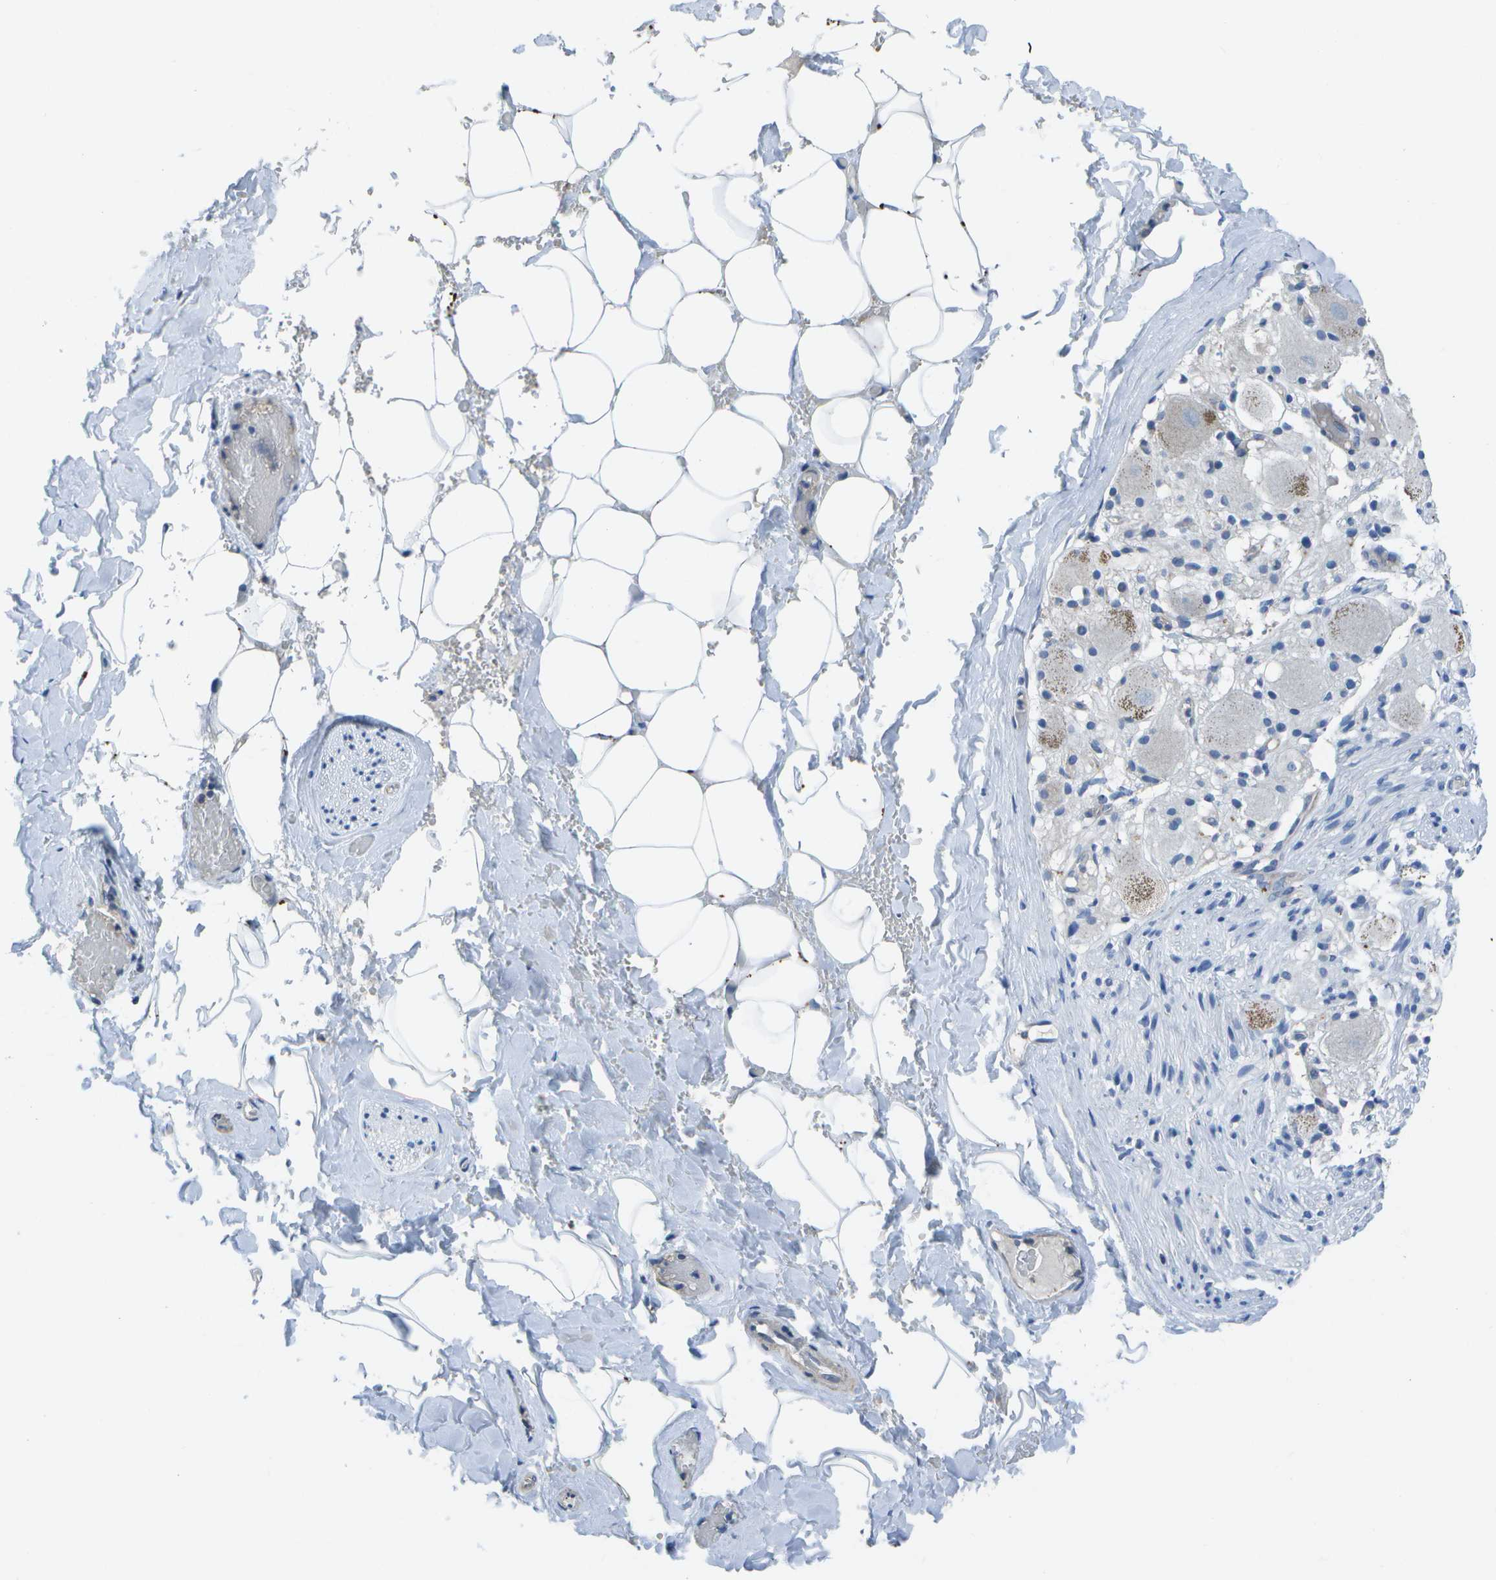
{"staining": {"intensity": "negative", "quantity": "none", "location": "none"}, "tissue": "adipose tissue", "cell_type": "Adipocytes", "image_type": "normal", "snomed": [{"axis": "morphology", "description": "Normal tissue, NOS"}, {"axis": "topography", "description": "Peripheral nerve tissue"}], "caption": "High power microscopy photomicrograph of an immunohistochemistry (IHC) photomicrograph of normal adipose tissue, revealing no significant staining in adipocytes. (IHC, brightfield microscopy, high magnification).", "gene": "DCT", "patient": {"sex": "male", "age": 70}}